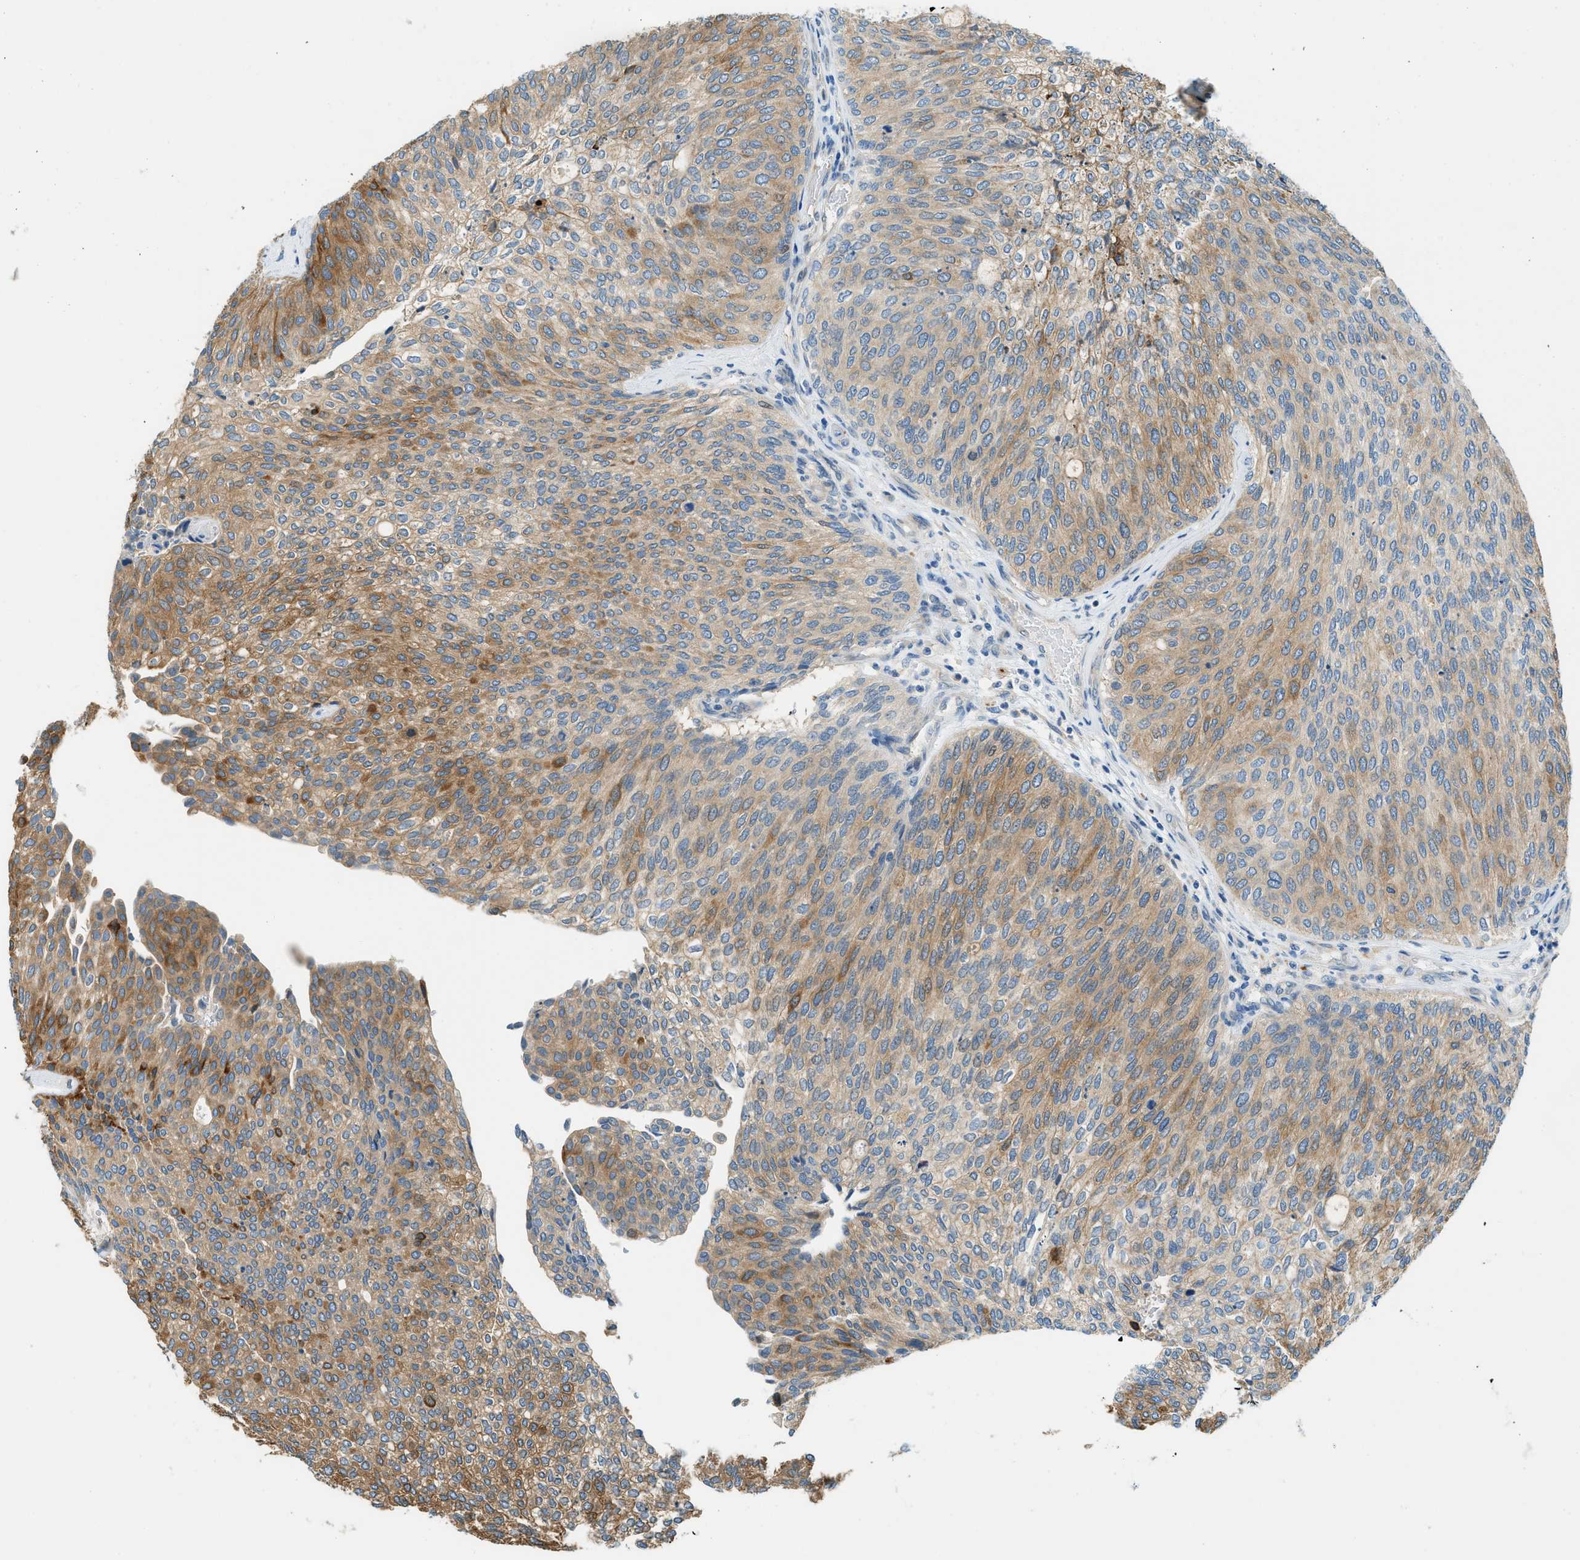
{"staining": {"intensity": "moderate", "quantity": ">75%", "location": "cytoplasmic/membranous"}, "tissue": "urothelial cancer", "cell_type": "Tumor cells", "image_type": "cancer", "snomed": [{"axis": "morphology", "description": "Urothelial carcinoma, Low grade"}, {"axis": "topography", "description": "Urinary bladder"}], "caption": "Tumor cells exhibit moderate cytoplasmic/membranous staining in about >75% of cells in low-grade urothelial carcinoma.", "gene": "ZNF367", "patient": {"sex": "female", "age": 79}}